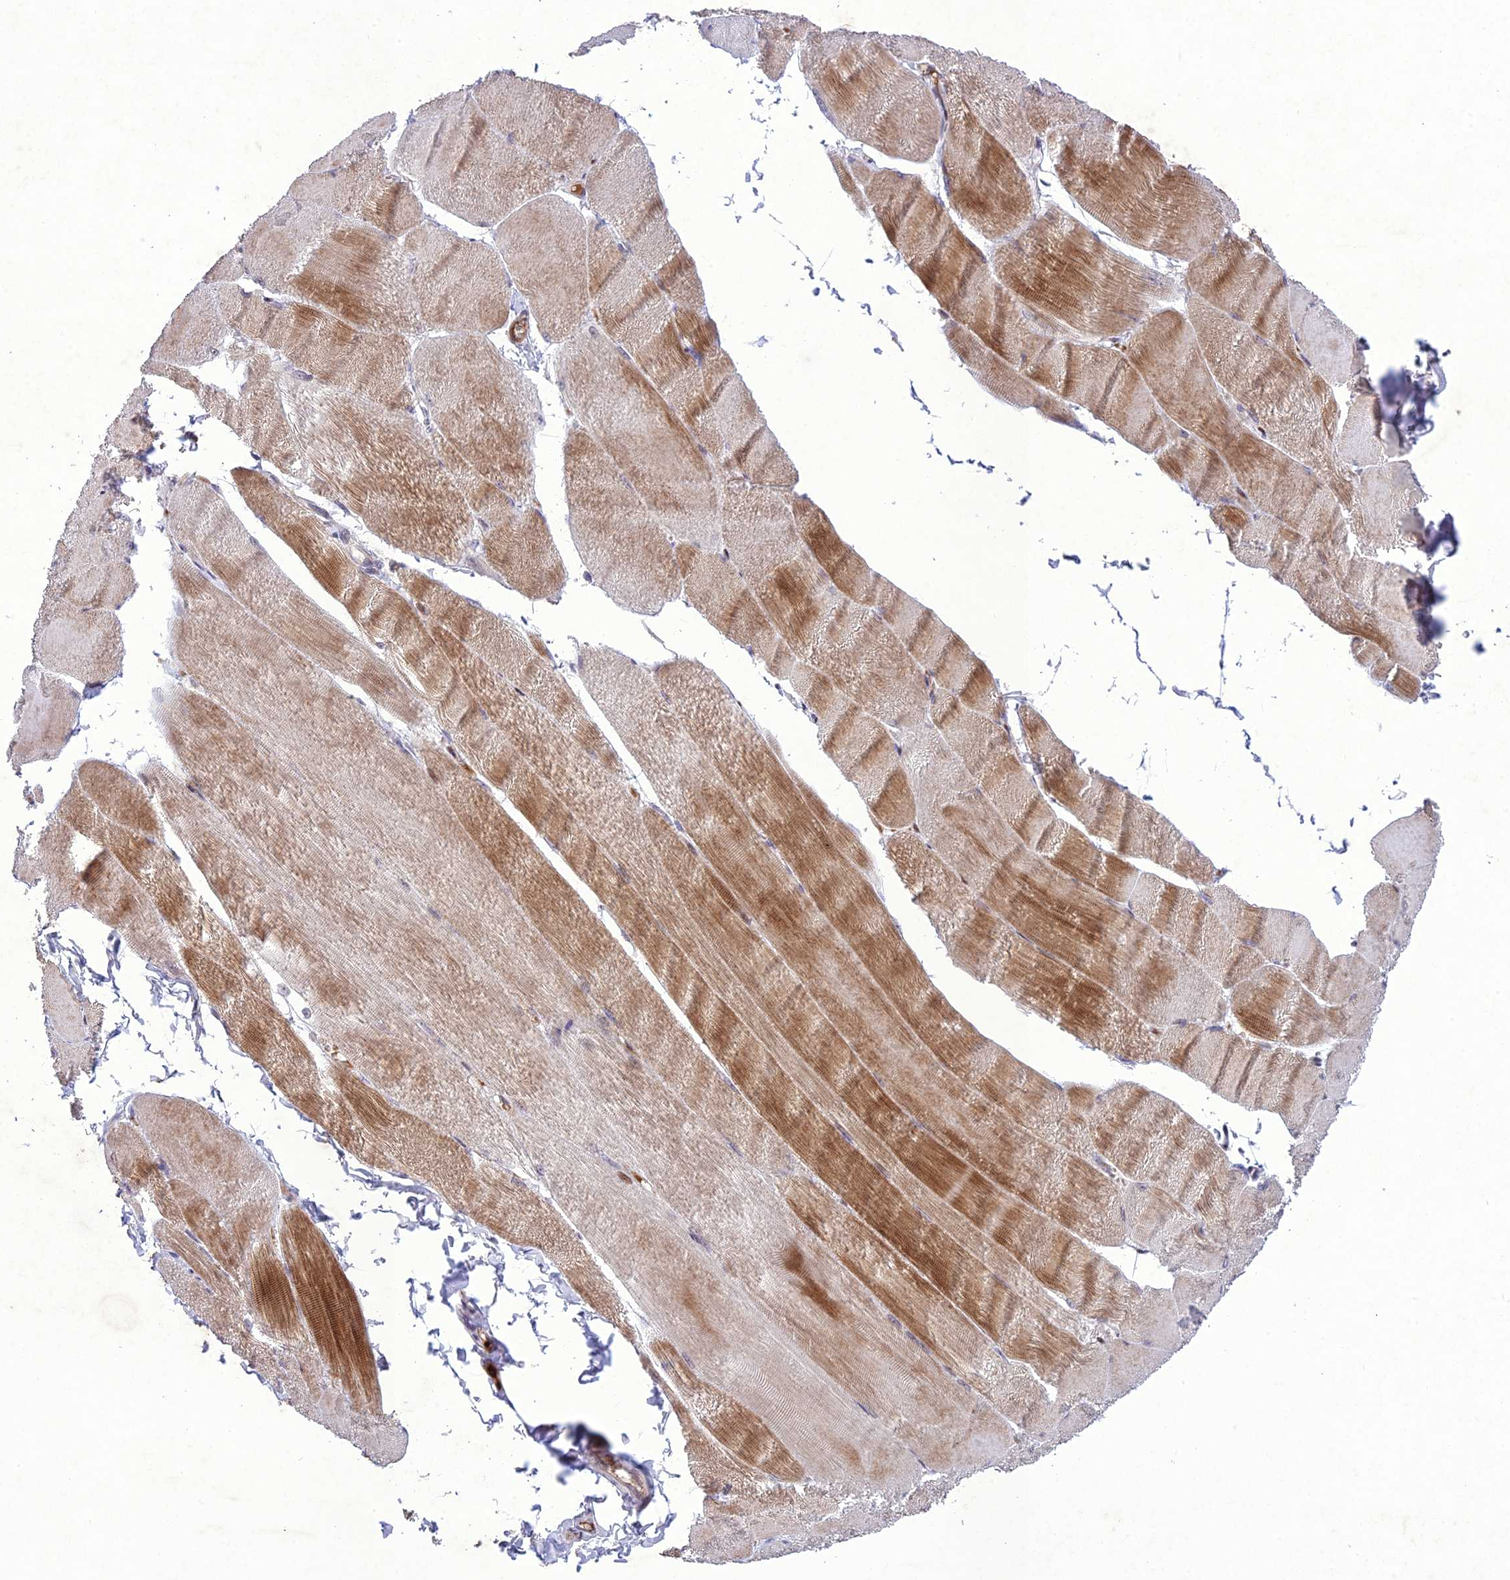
{"staining": {"intensity": "moderate", "quantity": ">75%", "location": "cytoplasmic/membranous"}, "tissue": "skeletal muscle", "cell_type": "Myocytes", "image_type": "normal", "snomed": [{"axis": "morphology", "description": "Normal tissue, NOS"}, {"axis": "morphology", "description": "Basal cell carcinoma"}, {"axis": "topography", "description": "Skeletal muscle"}], "caption": "Myocytes display moderate cytoplasmic/membranous positivity in approximately >75% of cells in normal skeletal muscle. The staining is performed using DAB brown chromogen to label protein expression. The nuclei are counter-stained blue using hematoxylin.", "gene": "ANKRD52", "patient": {"sex": "female", "age": 64}}